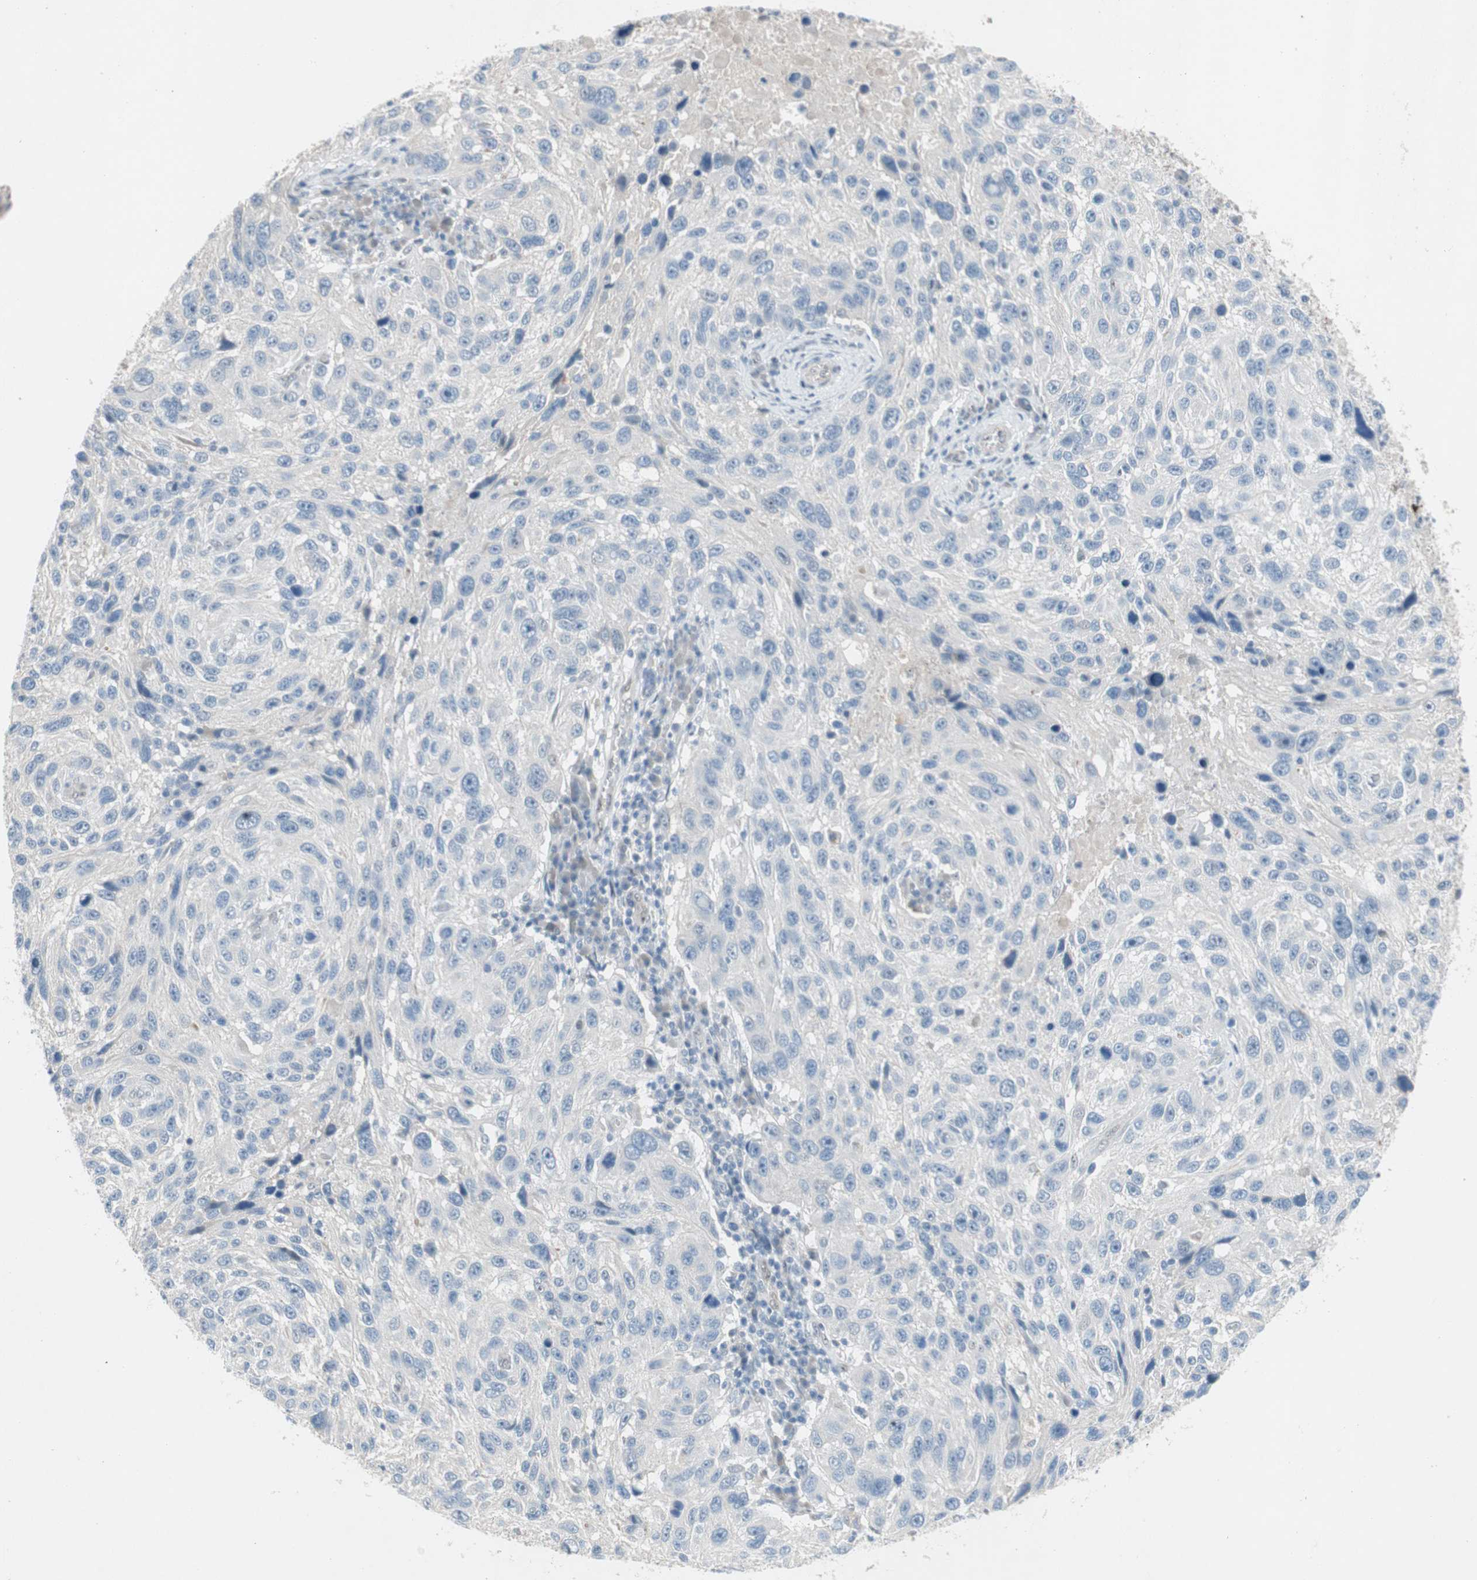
{"staining": {"intensity": "negative", "quantity": "none", "location": "none"}, "tissue": "melanoma", "cell_type": "Tumor cells", "image_type": "cancer", "snomed": [{"axis": "morphology", "description": "Malignant melanoma, NOS"}, {"axis": "topography", "description": "Skin"}], "caption": "Micrograph shows no significant protein staining in tumor cells of malignant melanoma. The staining is performed using DAB brown chromogen with nuclei counter-stained in using hematoxylin.", "gene": "CAND2", "patient": {"sex": "male", "age": 53}}